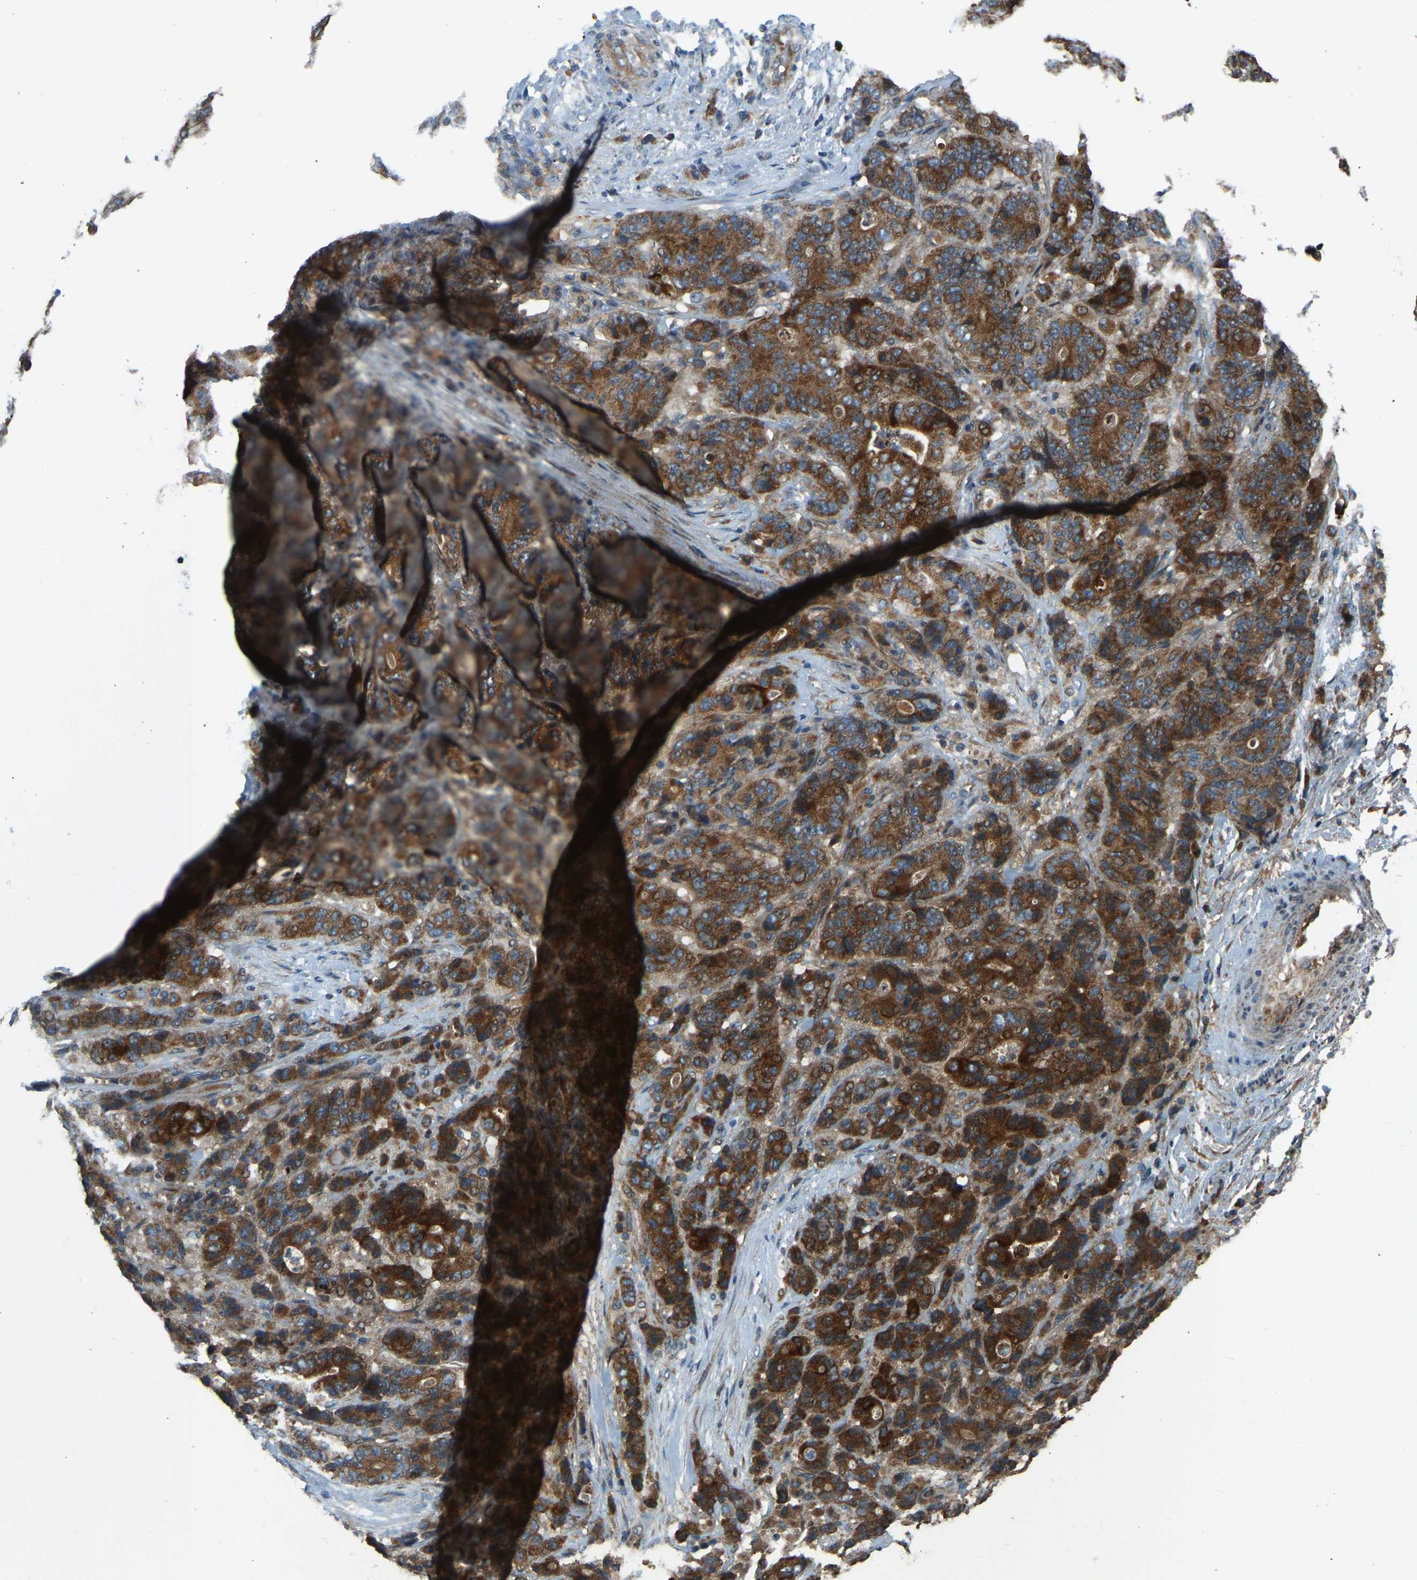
{"staining": {"intensity": "strong", "quantity": ">75%", "location": "cytoplasmic/membranous"}, "tissue": "stomach cancer", "cell_type": "Tumor cells", "image_type": "cancer", "snomed": [{"axis": "morphology", "description": "Adenocarcinoma, NOS"}, {"axis": "topography", "description": "Stomach"}], "caption": "The histopathology image displays immunohistochemical staining of stomach cancer. There is strong cytoplasmic/membranous expression is appreciated in about >75% of tumor cells.", "gene": "SAMD9L", "patient": {"sex": "female", "age": 73}}